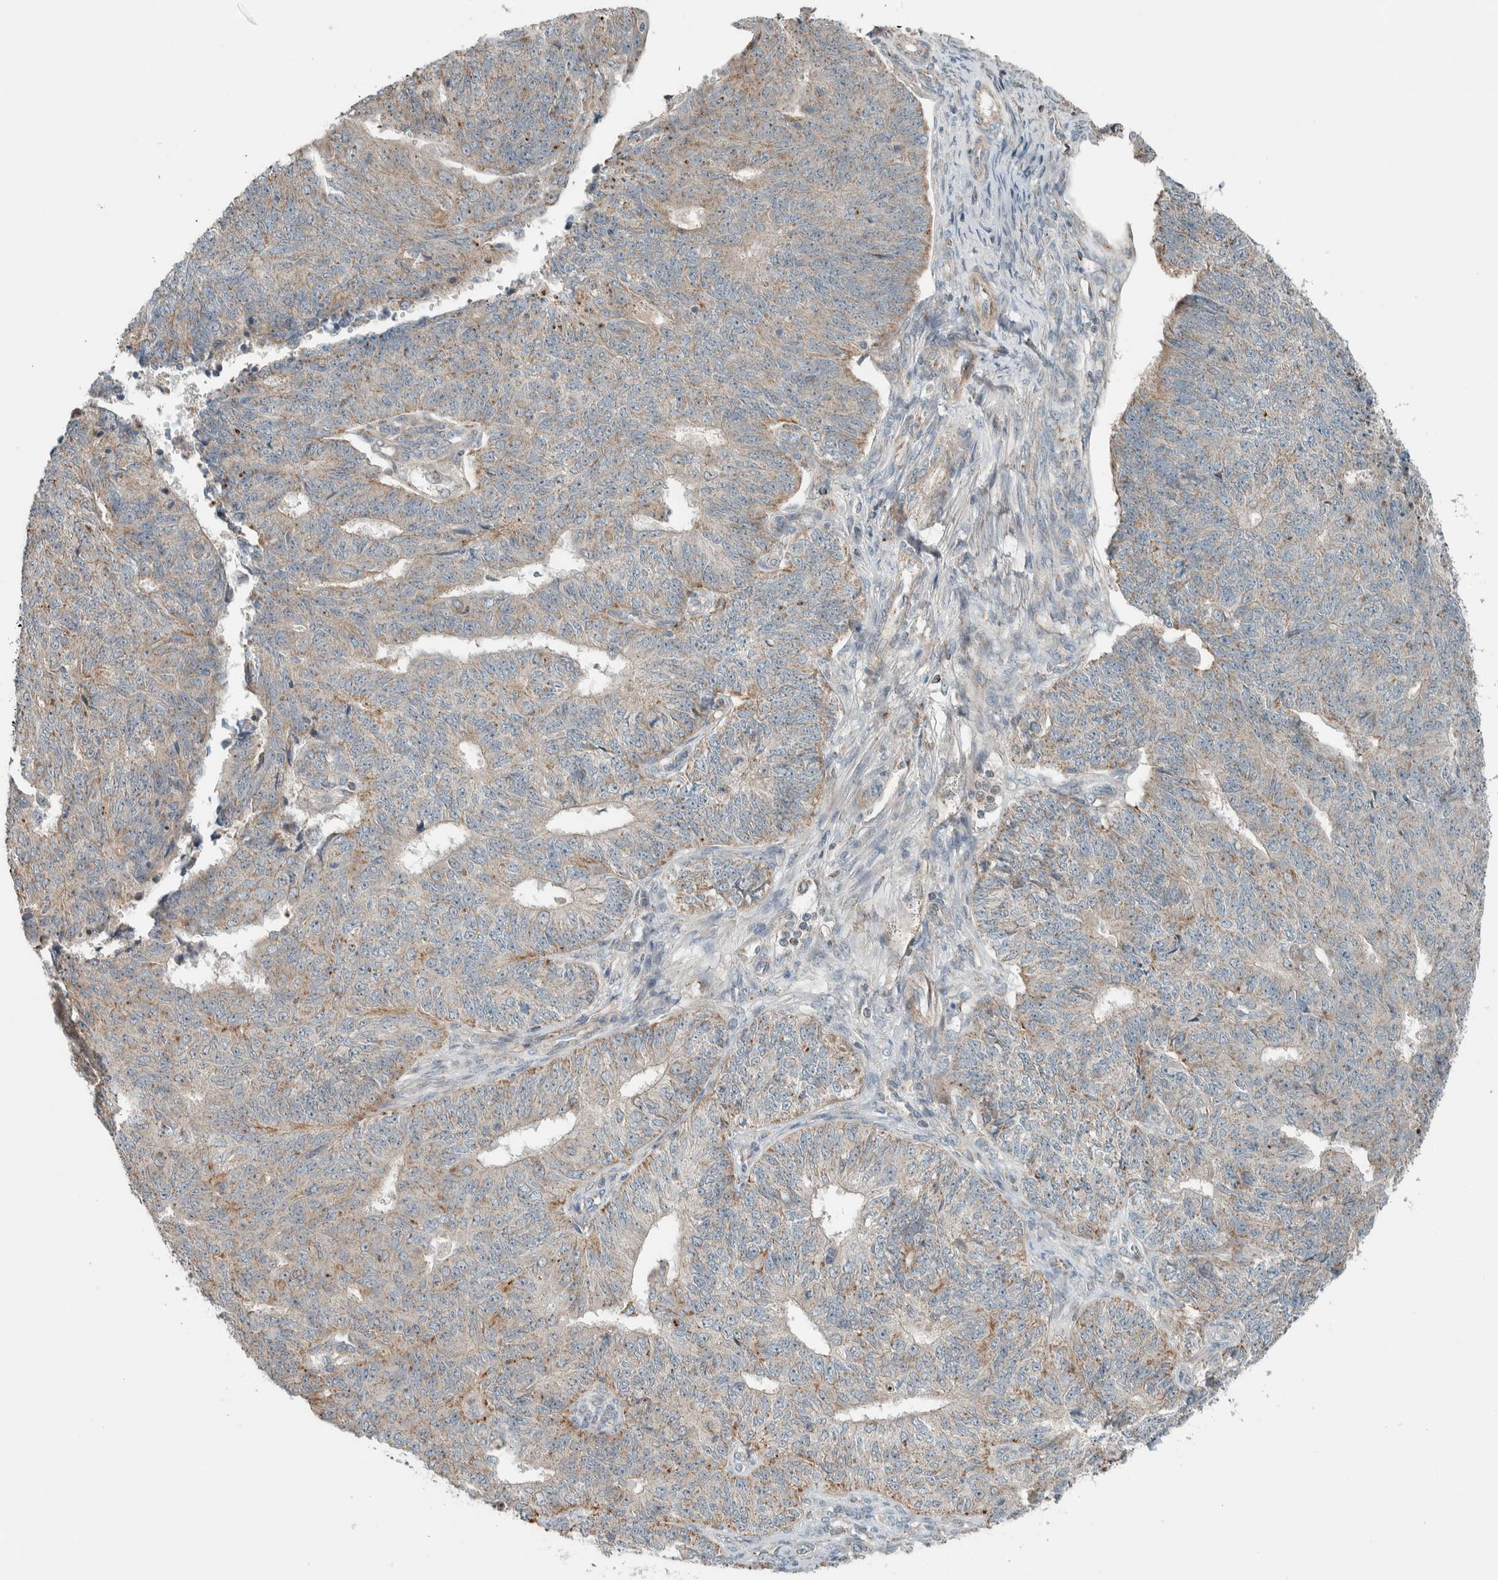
{"staining": {"intensity": "weak", "quantity": "25%-75%", "location": "cytoplasmic/membranous"}, "tissue": "endometrial cancer", "cell_type": "Tumor cells", "image_type": "cancer", "snomed": [{"axis": "morphology", "description": "Adenocarcinoma, NOS"}, {"axis": "topography", "description": "Endometrium"}], "caption": "This is a histology image of IHC staining of endometrial cancer, which shows weak expression in the cytoplasmic/membranous of tumor cells.", "gene": "SLFN12L", "patient": {"sex": "female", "age": 32}}